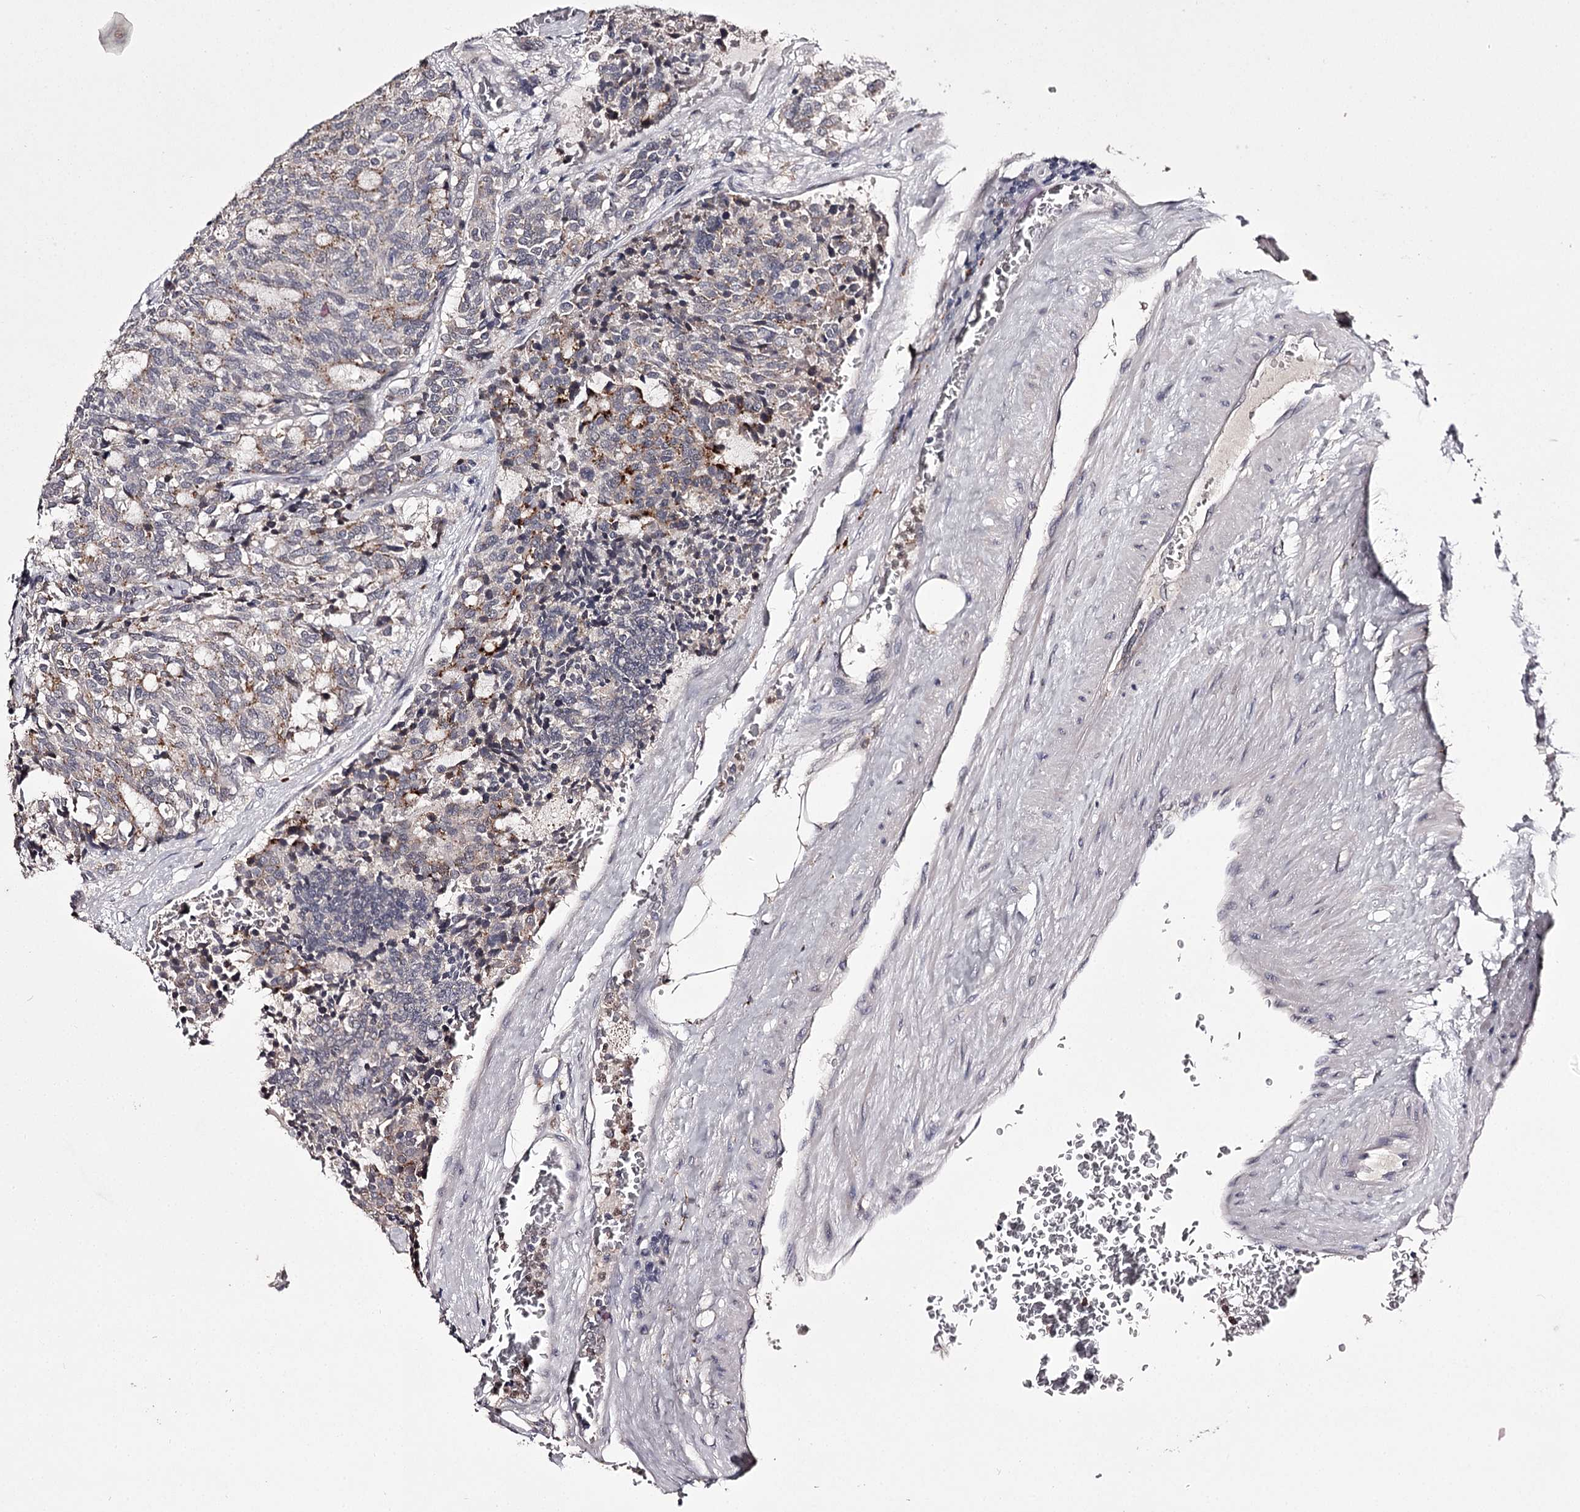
{"staining": {"intensity": "negative", "quantity": "none", "location": "none"}, "tissue": "carcinoid", "cell_type": "Tumor cells", "image_type": "cancer", "snomed": [{"axis": "morphology", "description": "Carcinoid, malignant, NOS"}, {"axis": "topography", "description": "Pancreas"}], "caption": "High magnification brightfield microscopy of carcinoid stained with DAB (3,3'-diaminobenzidine) (brown) and counterstained with hematoxylin (blue): tumor cells show no significant expression. (DAB immunohistochemistry (IHC) with hematoxylin counter stain).", "gene": "SLC32A1", "patient": {"sex": "female", "age": 54}}